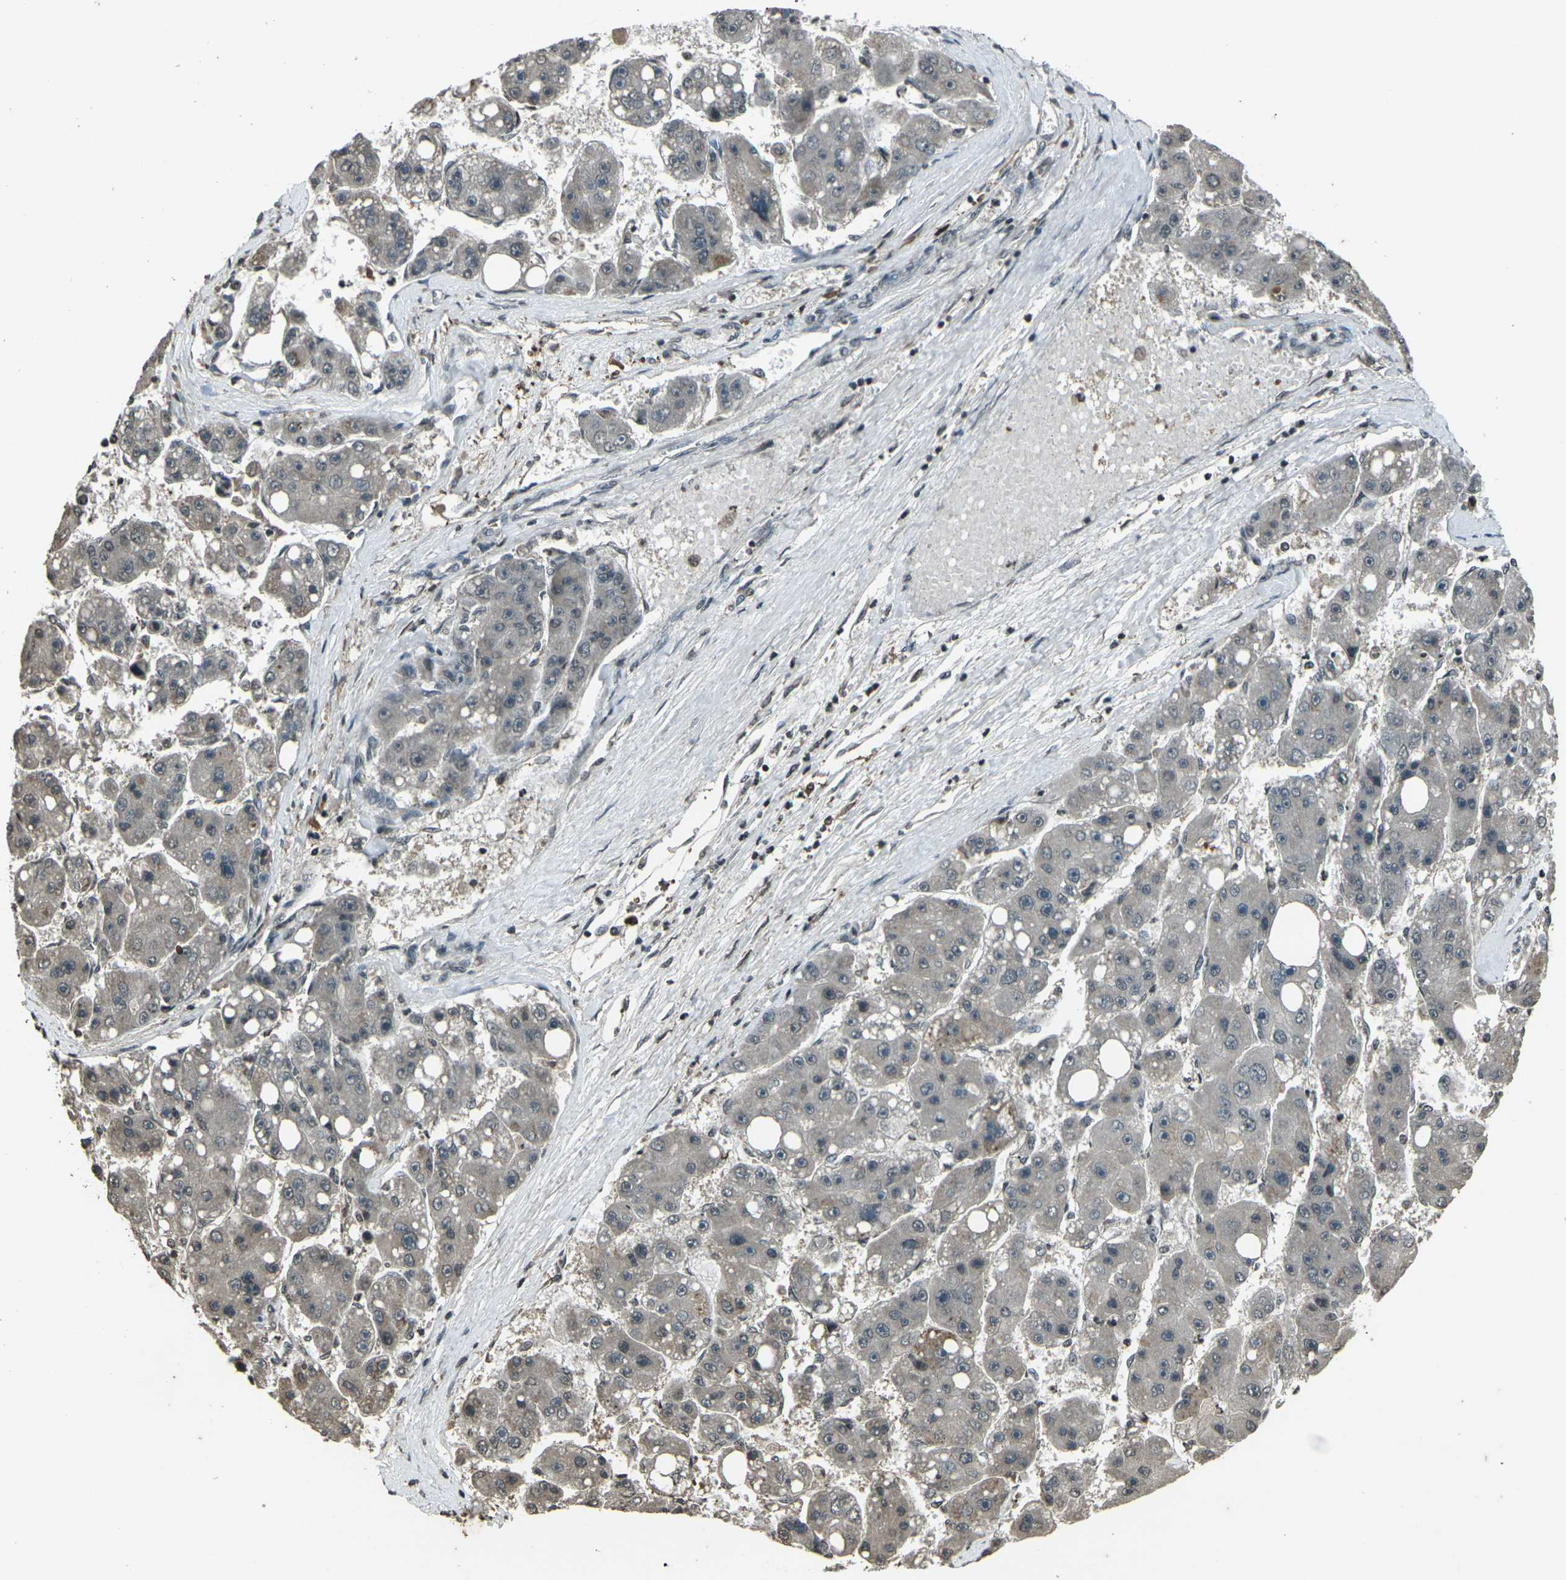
{"staining": {"intensity": "weak", "quantity": "<25%", "location": "cytoplasmic/membranous"}, "tissue": "liver cancer", "cell_type": "Tumor cells", "image_type": "cancer", "snomed": [{"axis": "morphology", "description": "Carcinoma, Hepatocellular, NOS"}, {"axis": "topography", "description": "Liver"}], "caption": "An image of liver cancer (hepatocellular carcinoma) stained for a protein exhibits no brown staining in tumor cells.", "gene": "PRPF8", "patient": {"sex": "female", "age": 61}}